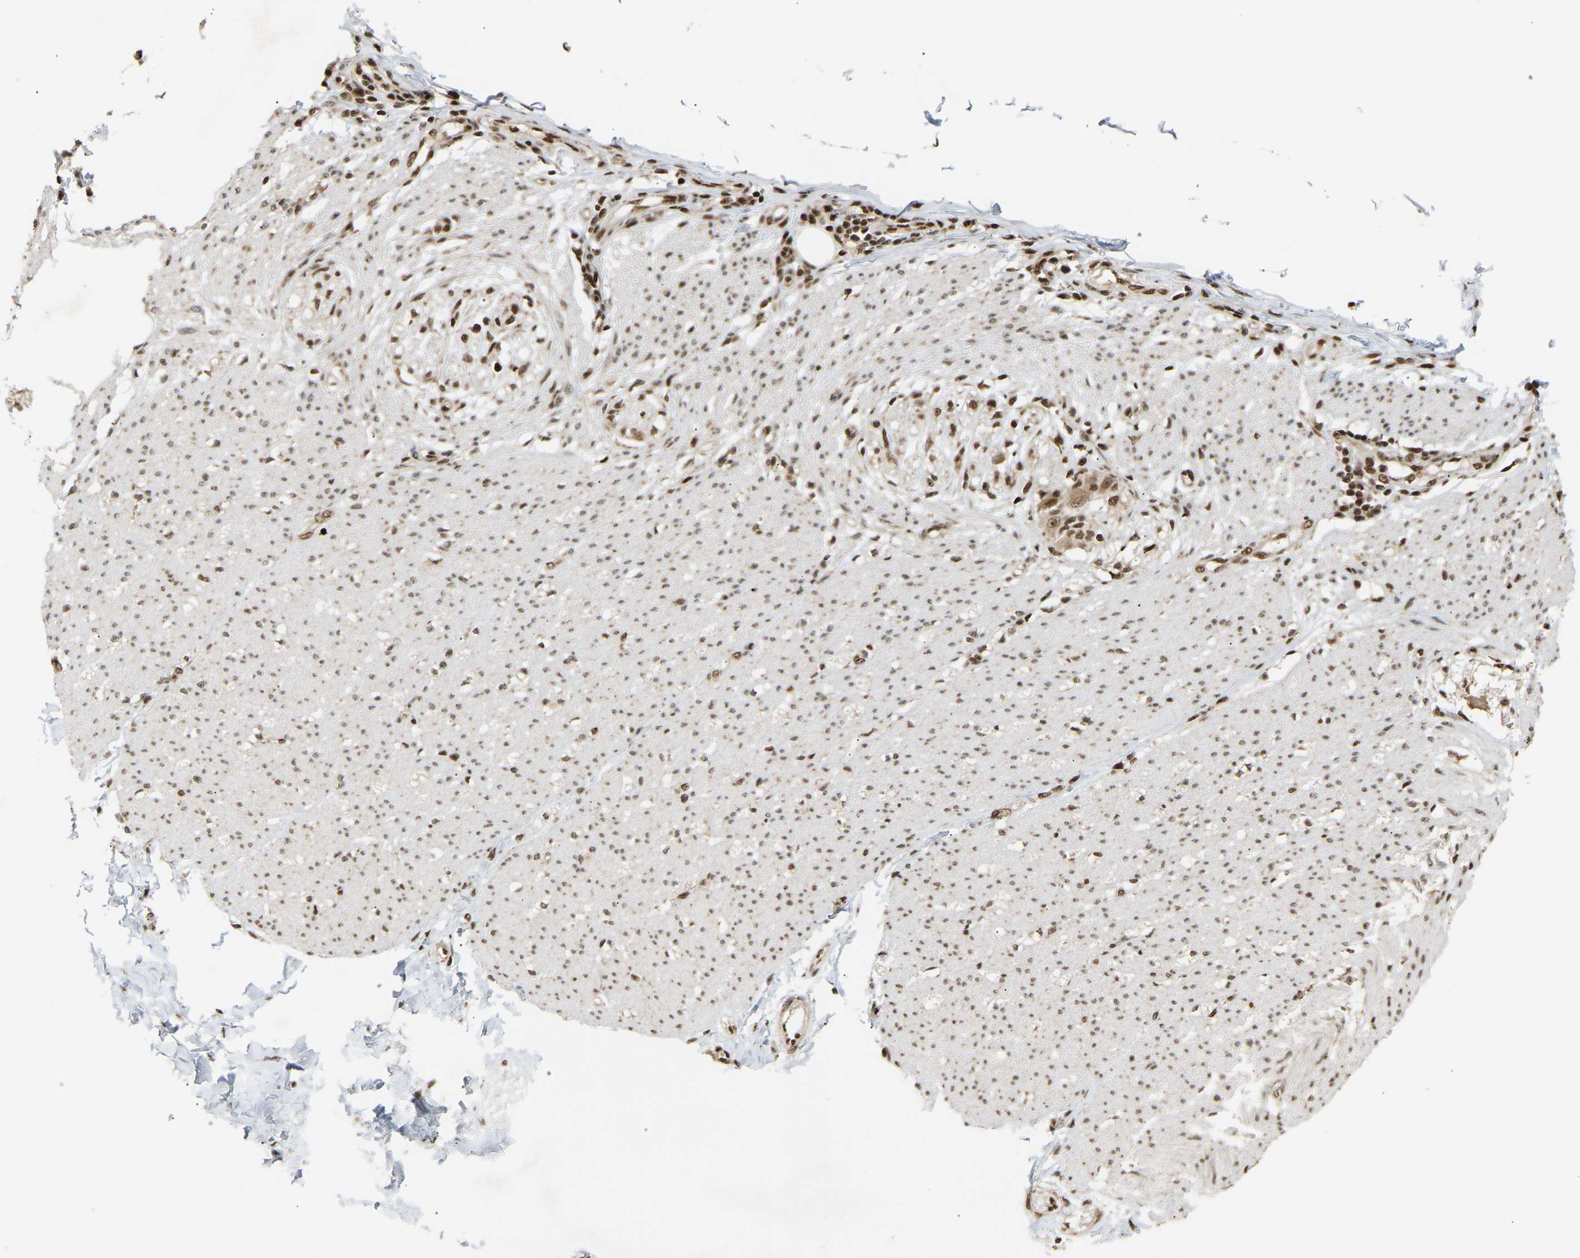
{"staining": {"intensity": "moderate", "quantity": ">75%", "location": "nuclear"}, "tissue": "smooth muscle", "cell_type": "Smooth muscle cells", "image_type": "normal", "snomed": [{"axis": "morphology", "description": "Normal tissue, NOS"}, {"axis": "morphology", "description": "Adenocarcinoma, NOS"}, {"axis": "topography", "description": "Colon"}, {"axis": "topography", "description": "Peripheral nerve tissue"}], "caption": "Smooth muscle stained with DAB (3,3'-diaminobenzidine) immunohistochemistry demonstrates medium levels of moderate nuclear staining in approximately >75% of smooth muscle cells.", "gene": "ALYREF", "patient": {"sex": "male", "age": 14}}